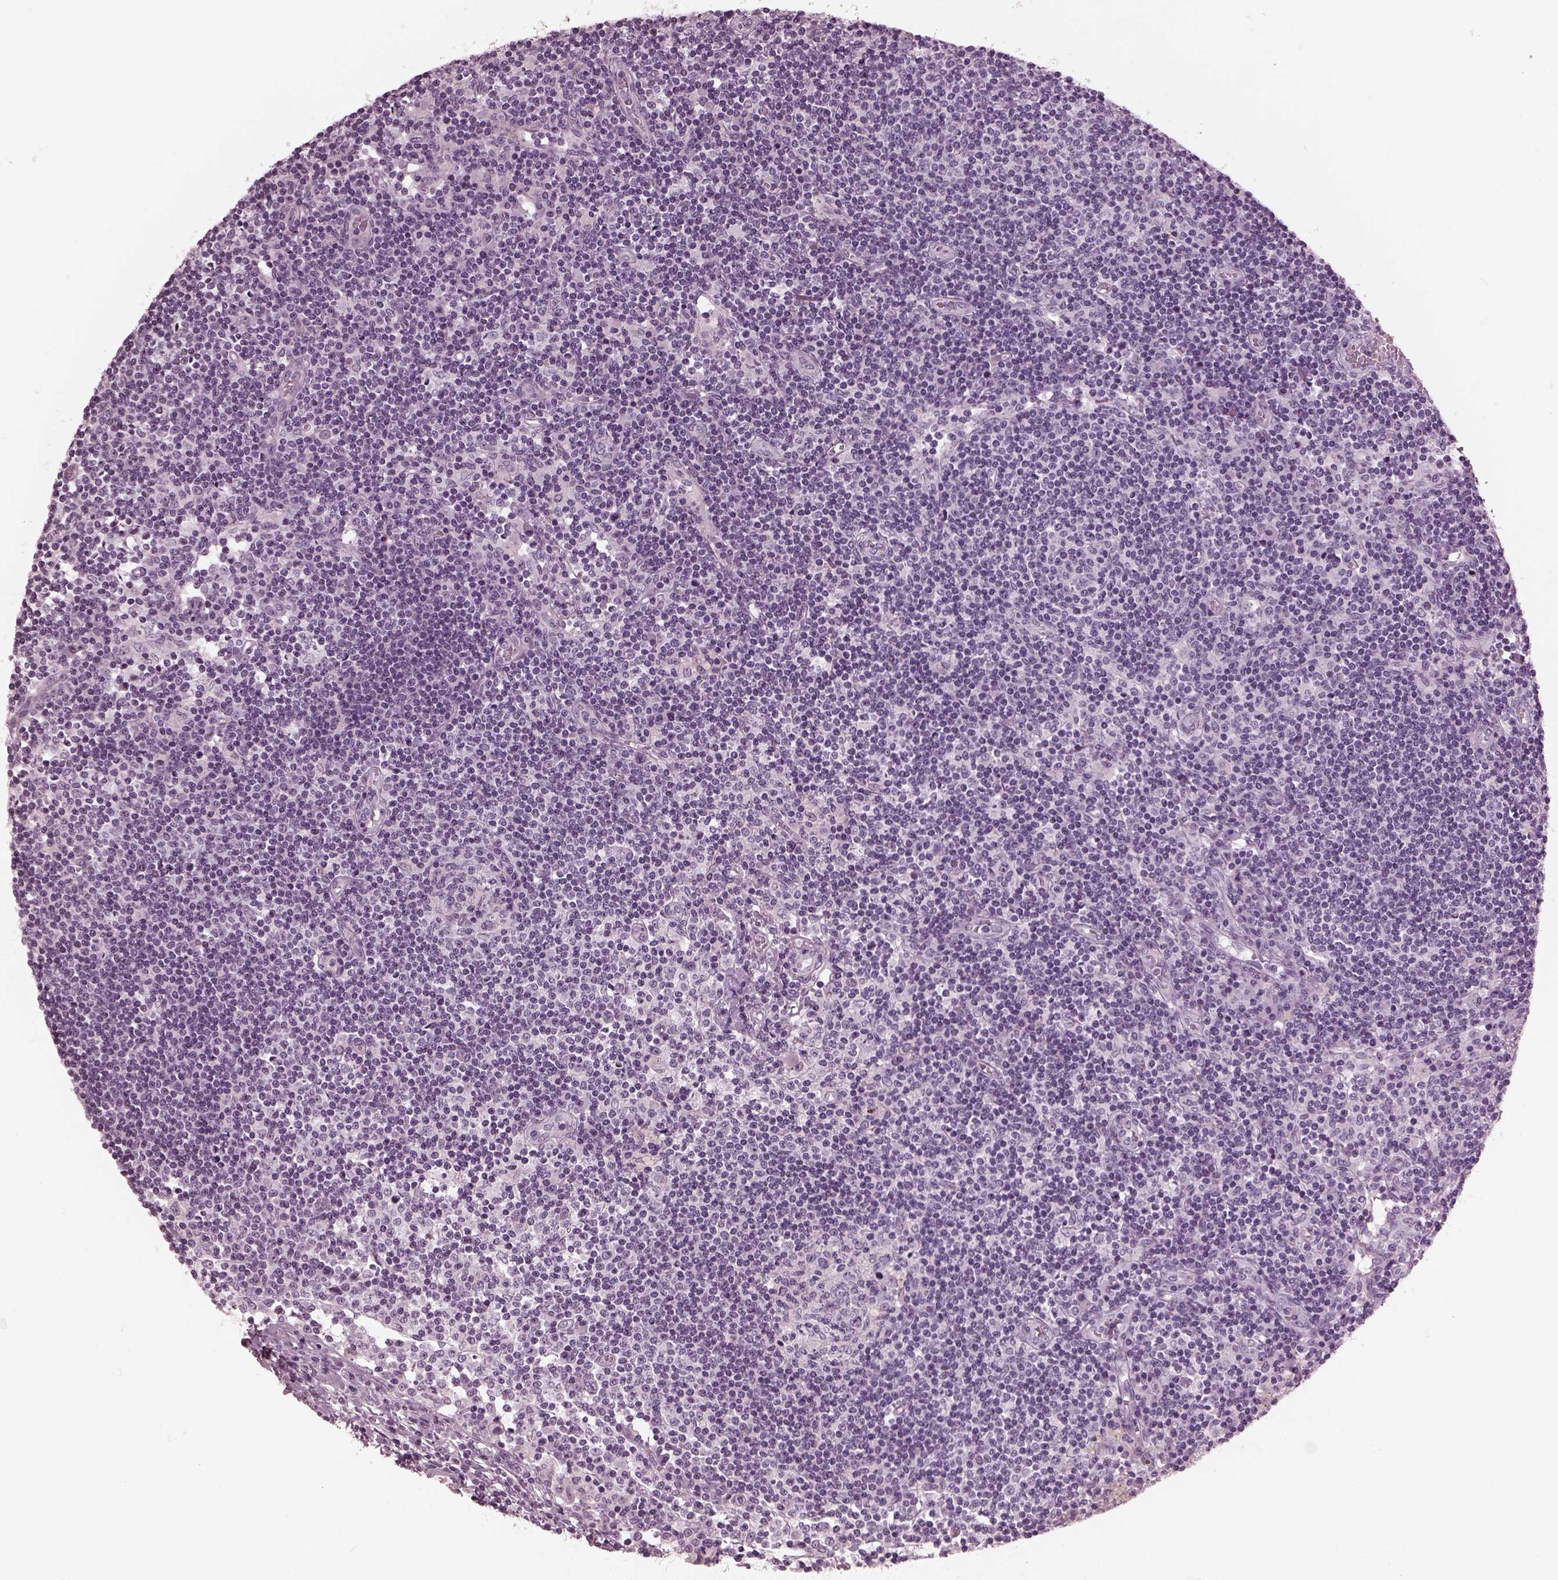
{"staining": {"intensity": "negative", "quantity": "none", "location": "none"}, "tissue": "lymph node", "cell_type": "Germinal center cells", "image_type": "normal", "snomed": [{"axis": "morphology", "description": "Normal tissue, NOS"}, {"axis": "topography", "description": "Lymph node"}], "caption": "Immunohistochemistry (IHC) of unremarkable lymph node shows no expression in germinal center cells. (Brightfield microscopy of DAB immunohistochemistry (IHC) at high magnification).", "gene": "RCVRN", "patient": {"sex": "female", "age": 72}}